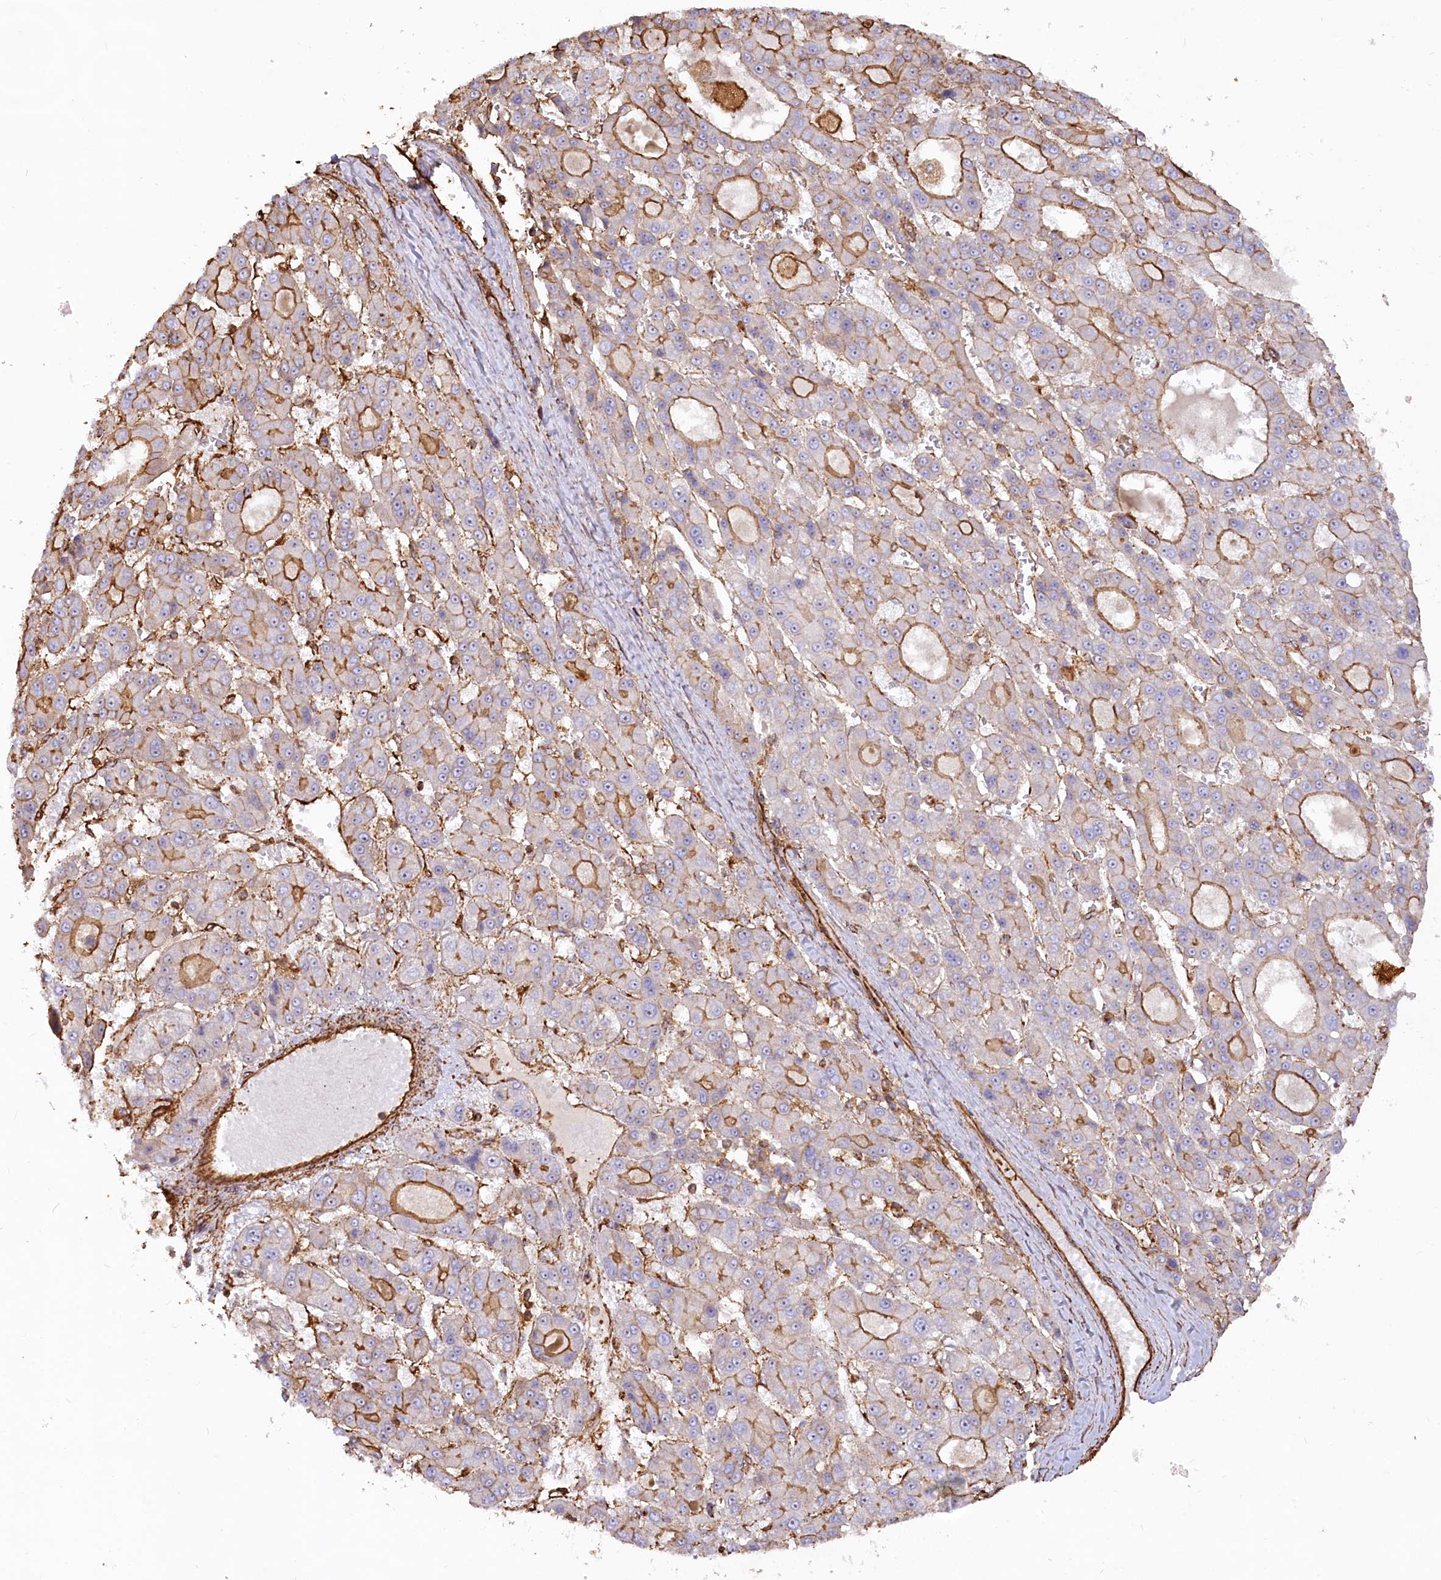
{"staining": {"intensity": "strong", "quantity": "<25%", "location": "cytoplasmic/membranous"}, "tissue": "liver cancer", "cell_type": "Tumor cells", "image_type": "cancer", "snomed": [{"axis": "morphology", "description": "Carcinoma, Hepatocellular, NOS"}, {"axis": "topography", "description": "Liver"}], "caption": "IHC of human liver cancer demonstrates medium levels of strong cytoplasmic/membranous expression in about <25% of tumor cells. The protein is shown in brown color, while the nuclei are stained blue.", "gene": "WDR36", "patient": {"sex": "male", "age": 70}}